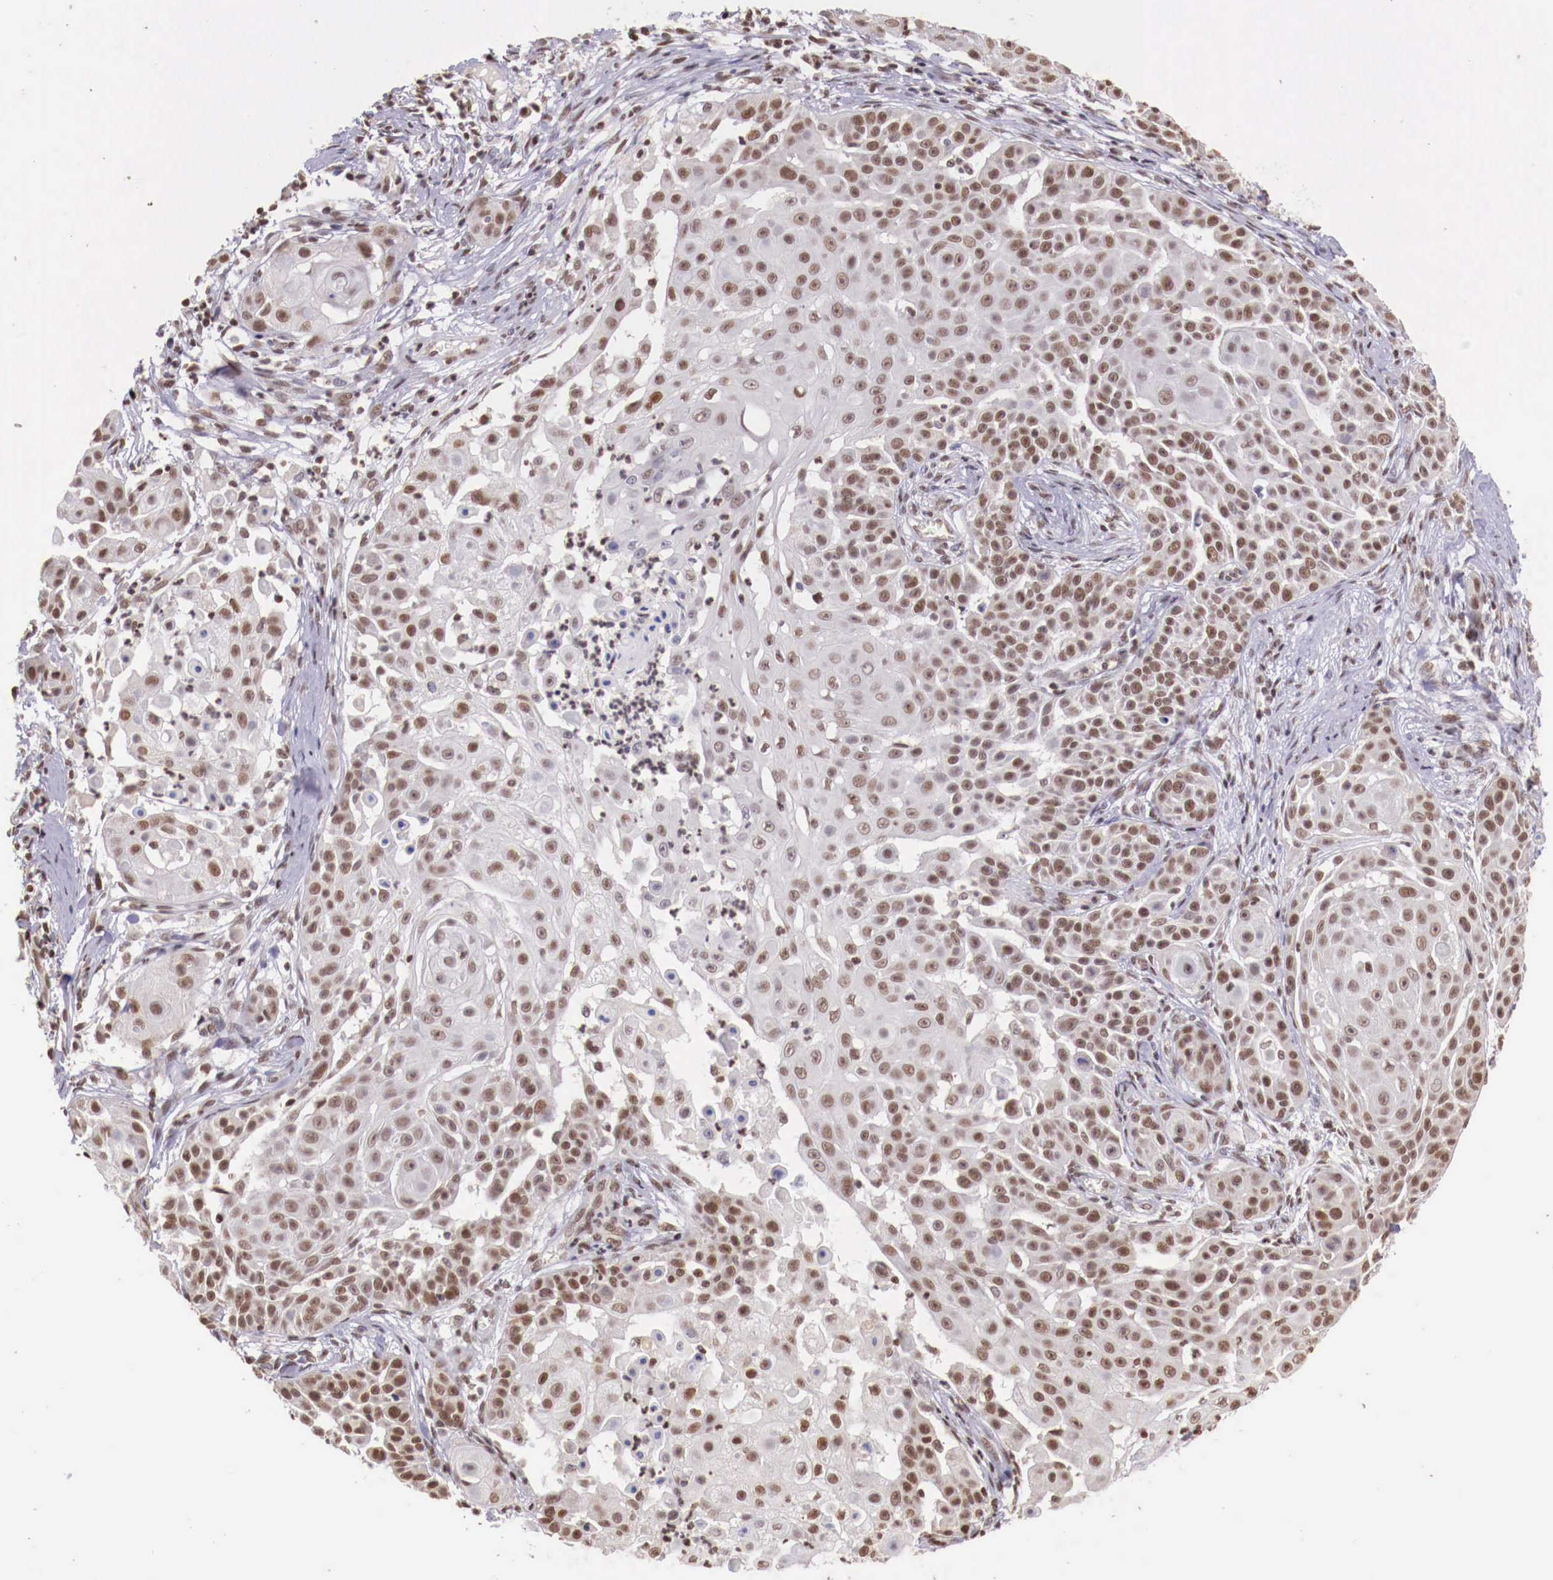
{"staining": {"intensity": "weak", "quantity": "25%-75%", "location": "nuclear"}, "tissue": "skin cancer", "cell_type": "Tumor cells", "image_type": "cancer", "snomed": [{"axis": "morphology", "description": "Squamous cell carcinoma, NOS"}, {"axis": "topography", "description": "Skin"}], "caption": "Skin squamous cell carcinoma stained for a protein (brown) reveals weak nuclear positive positivity in about 25%-75% of tumor cells.", "gene": "SP1", "patient": {"sex": "female", "age": 57}}